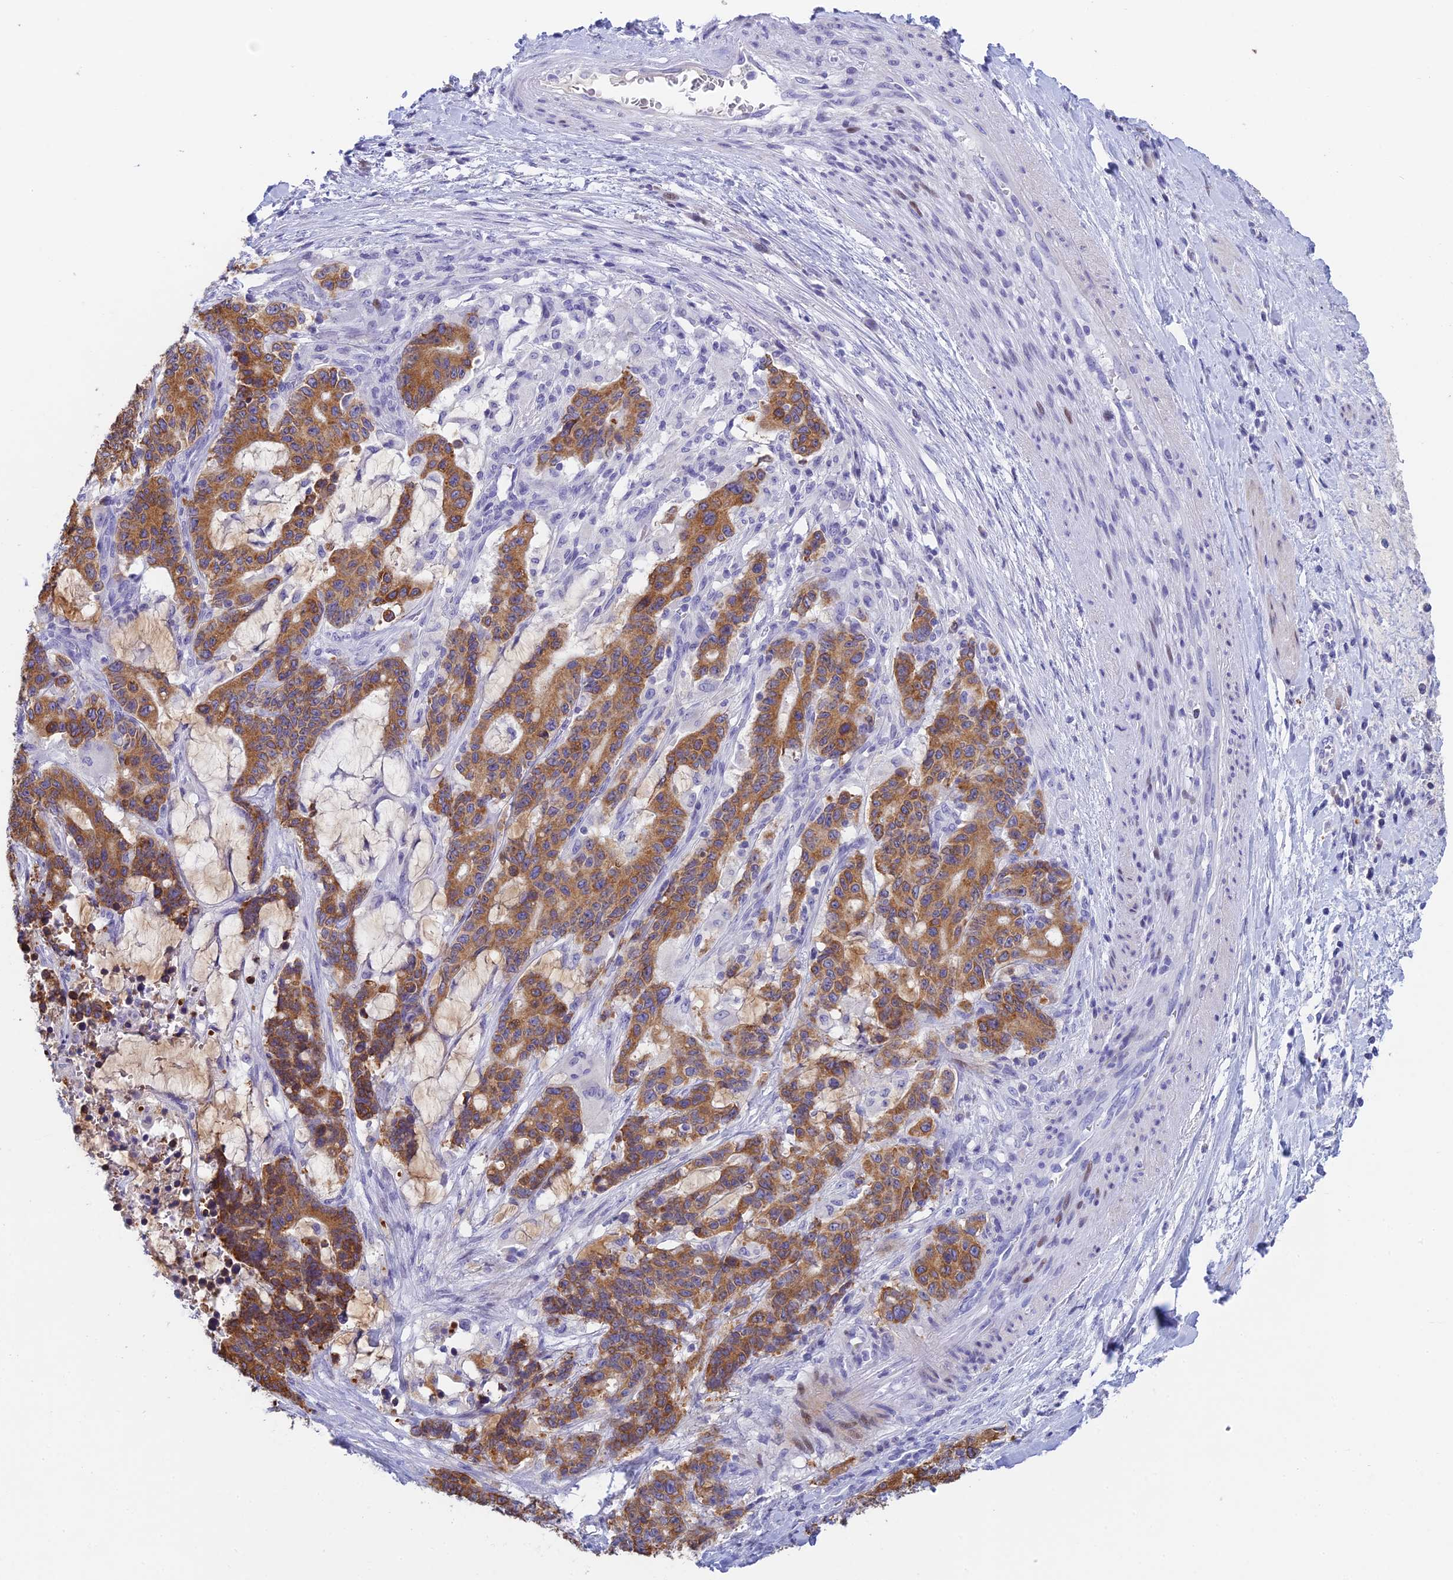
{"staining": {"intensity": "moderate", "quantity": ">75%", "location": "cytoplasmic/membranous"}, "tissue": "stomach cancer", "cell_type": "Tumor cells", "image_type": "cancer", "snomed": [{"axis": "morphology", "description": "Normal tissue, NOS"}, {"axis": "morphology", "description": "Adenocarcinoma, NOS"}, {"axis": "topography", "description": "Stomach"}], "caption": "The immunohistochemical stain shows moderate cytoplasmic/membranous positivity in tumor cells of stomach adenocarcinoma tissue.", "gene": "REXO5", "patient": {"sex": "female", "age": 64}}